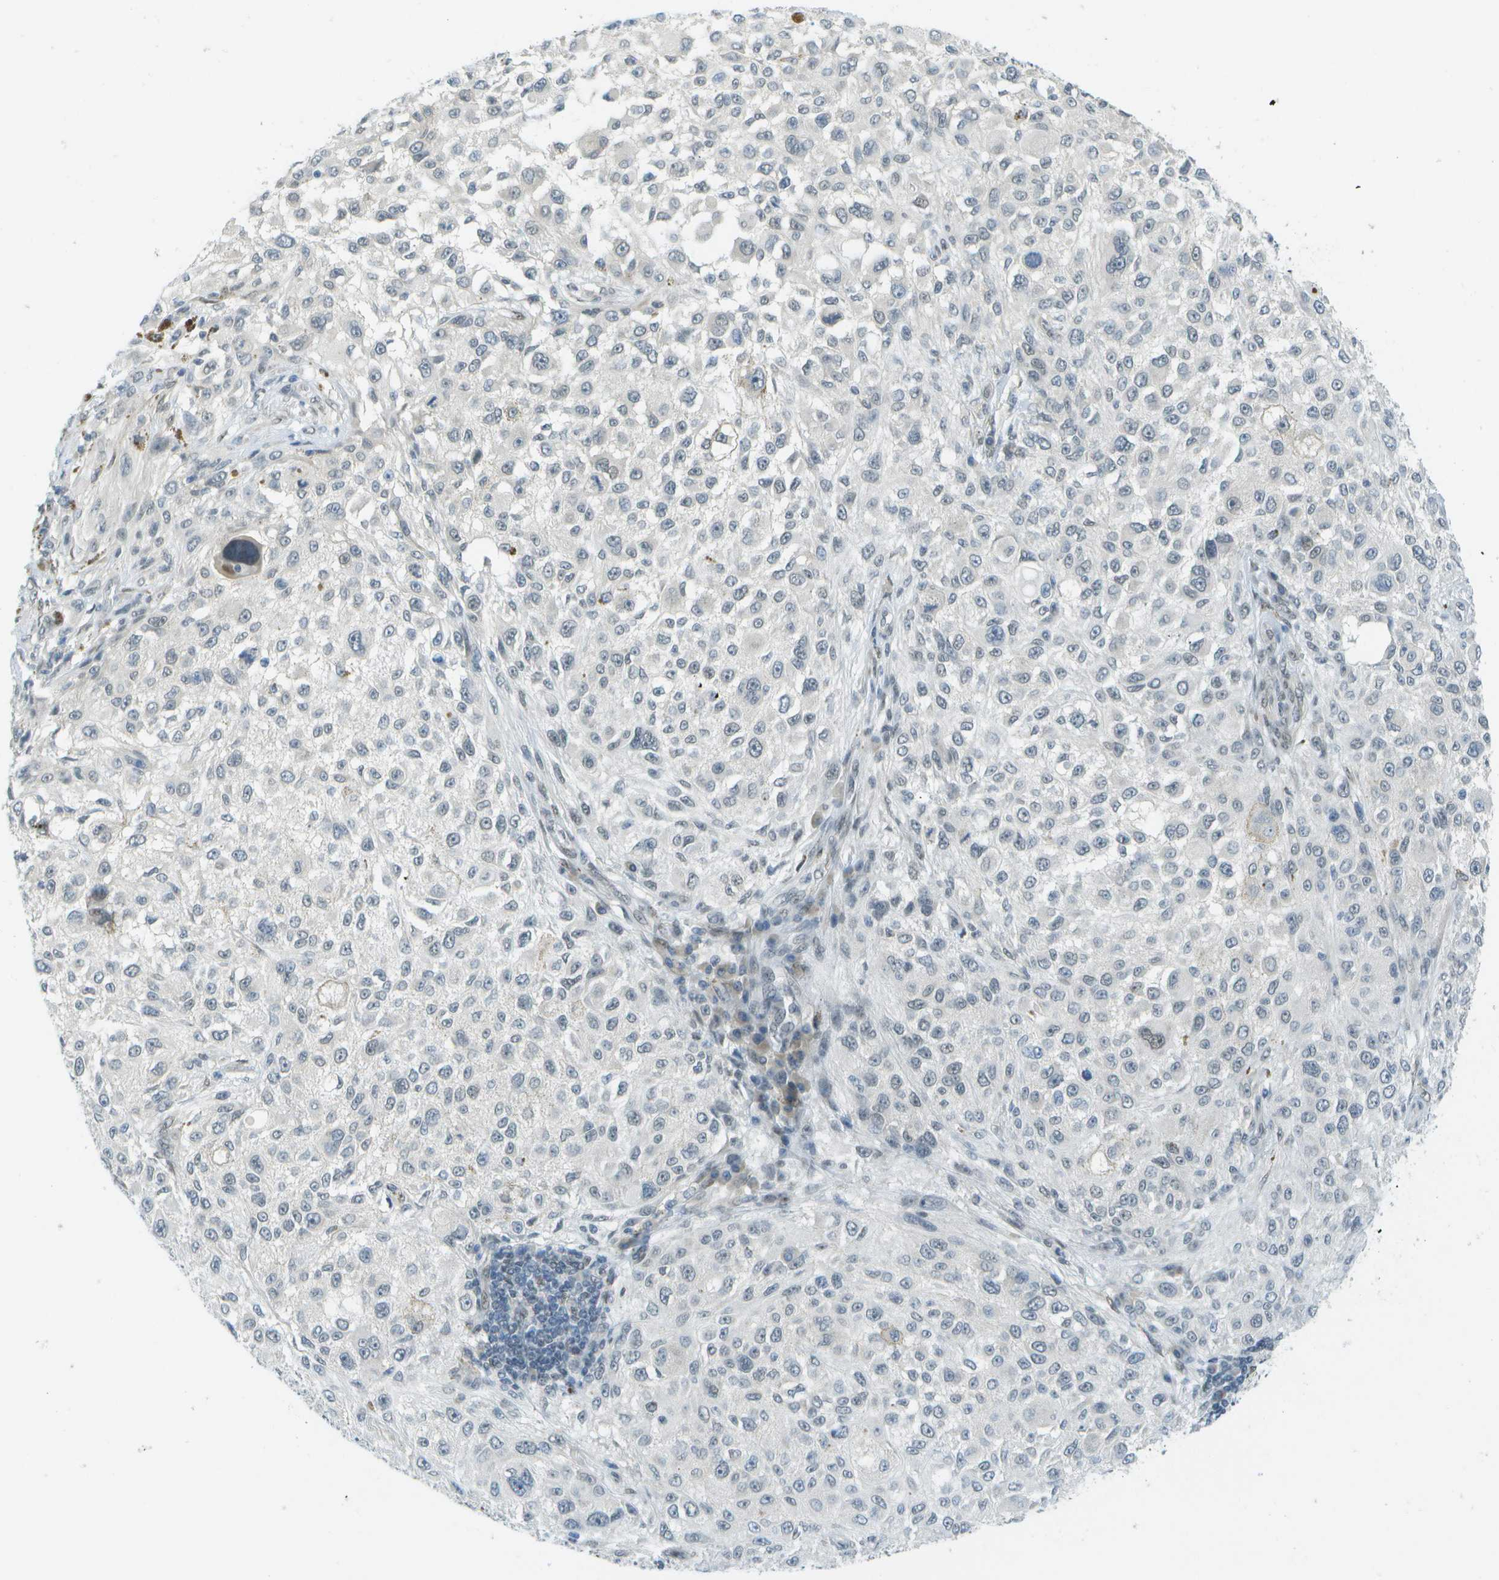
{"staining": {"intensity": "negative", "quantity": "none", "location": "none"}, "tissue": "melanoma", "cell_type": "Tumor cells", "image_type": "cancer", "snomed": [{"axis": "morphology", "description": "Necrosis, NOS"}, {"axis": "morphology", "description": "Malignant melanoma, NOS"}, {"axis": "topography", "description": "Skin"}], "caption": "The histopathology image demonstrates no significant positivity in tumor cells of malignant melanoma.", "gene": "ARID1B", "patient": {"sex": "female", "age": 87}}